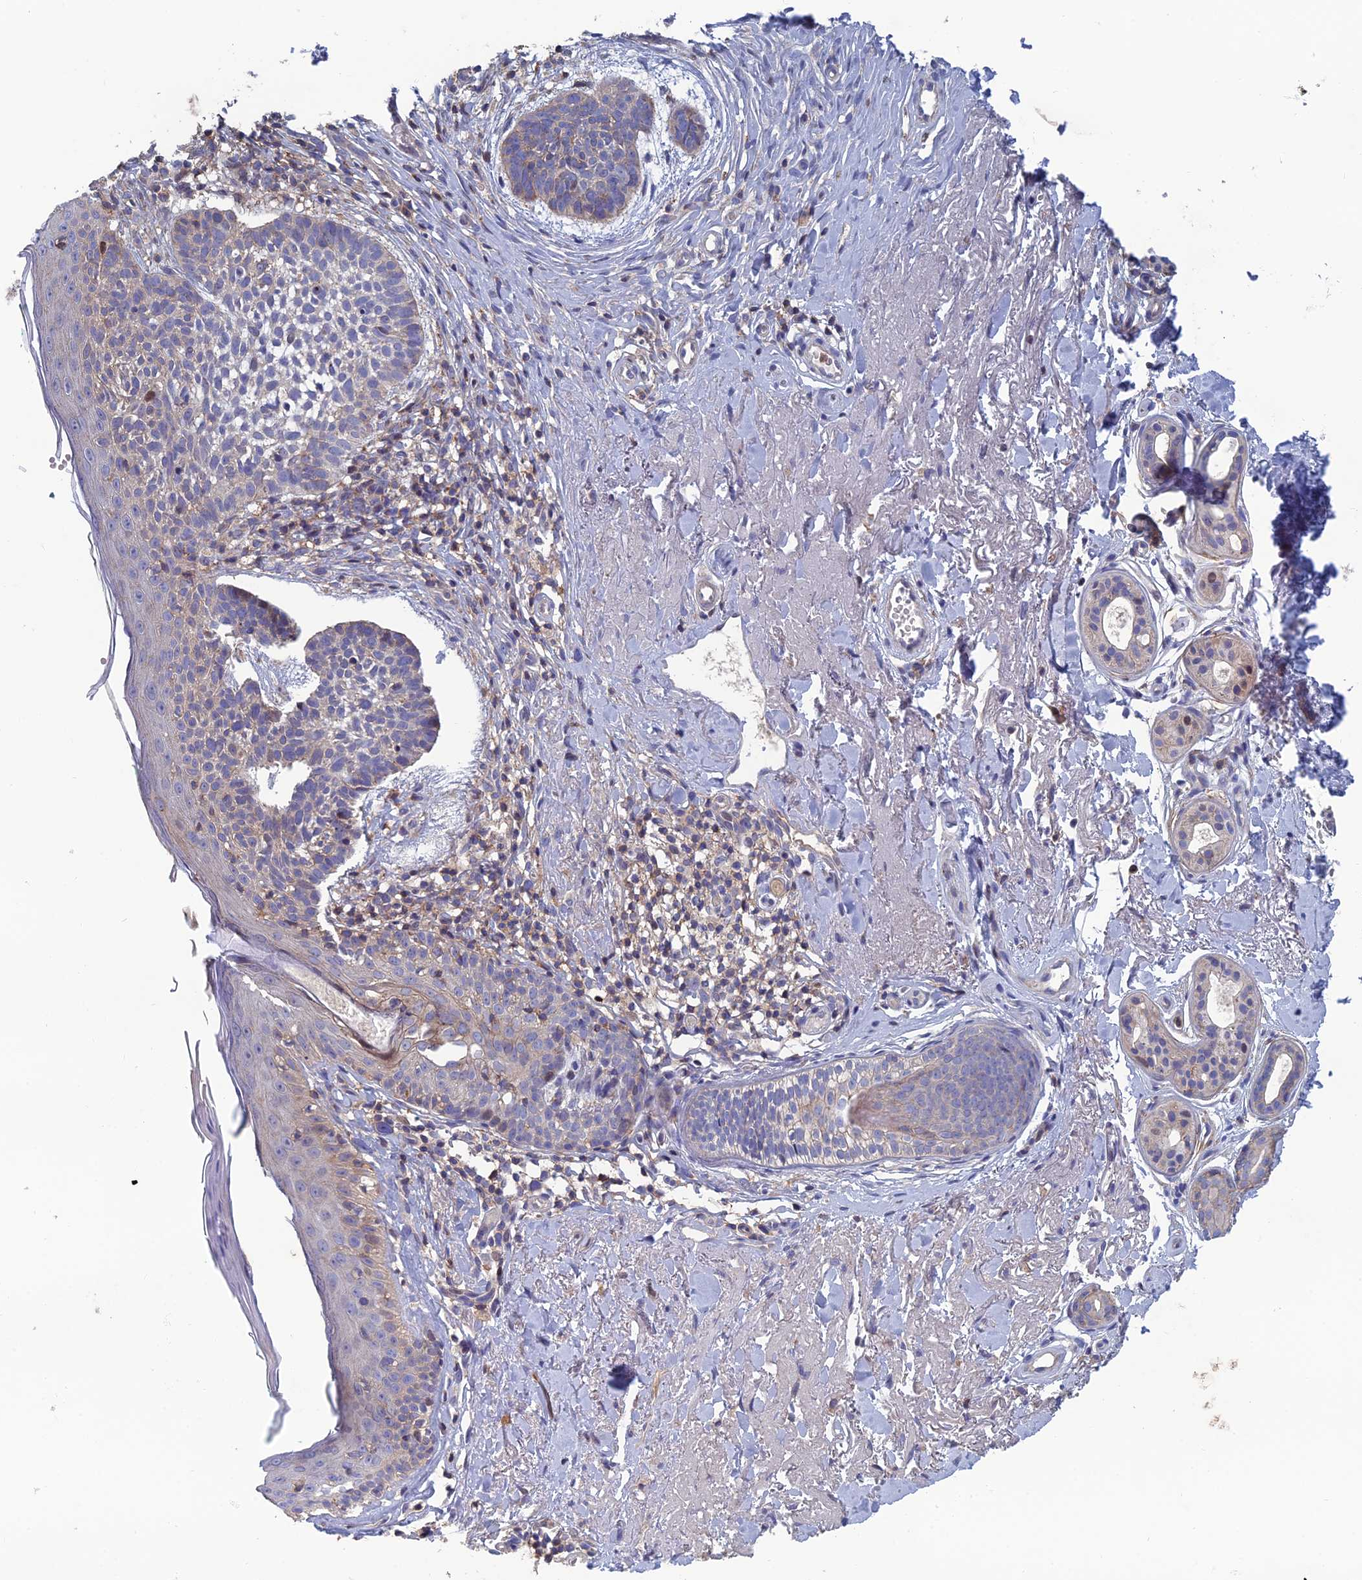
{"staining": {"intensity": "weak", "quantity": "<25%", "location": "cytoplasmic/membranous"}, "tissue": "skin cancer", "cell_type": "Tumor cells", "image_type": "cancer", "snomed": [{"axis": "morphology", "description": "Basal cell carcinoma"}, {"axis": "topography", "description": "Skin"}], "caption": "Tumor cells show no significant staining in skin cancer.", "gene": "C15orf62", "patient": {"sex": "male", "age": 71}}